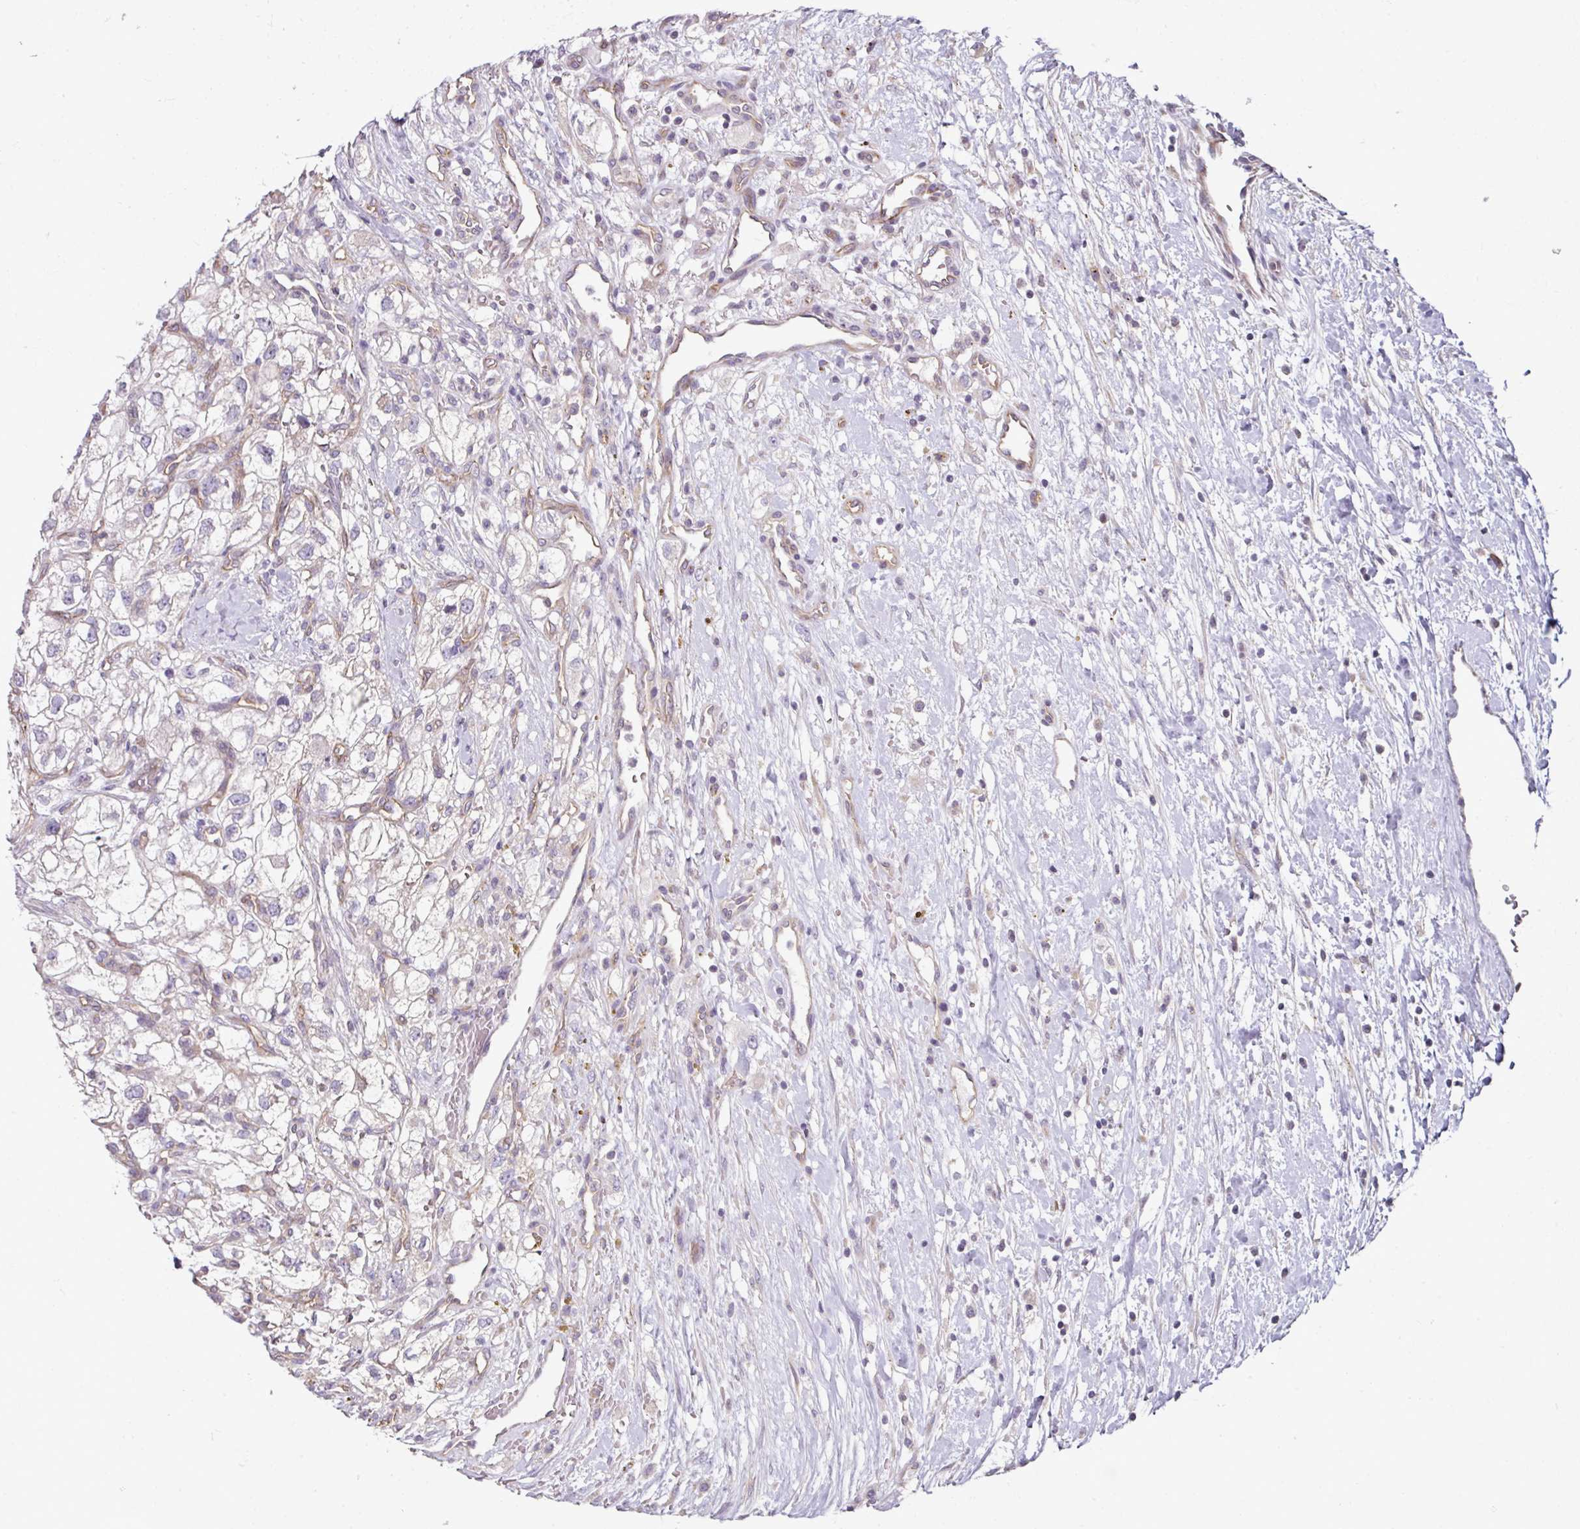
{"staining": {"intensity": "weak", "quantity": "<25%", "location": "cytoplasmic/membranous"}, "tissue": "renal cancer", "cell_type": "Tumor cells", "image_type": "cancer", "snomed": [{"axis": "morphology", "description": "Adenocarcinoma, NOS"}, {"axis": "topography", "description": "Kidney"}], "caption": "Tumor cells show no significant positivity in renal cancer.", "gene": "C19orf33", "patient": {"sex": "male", "age": 59}}